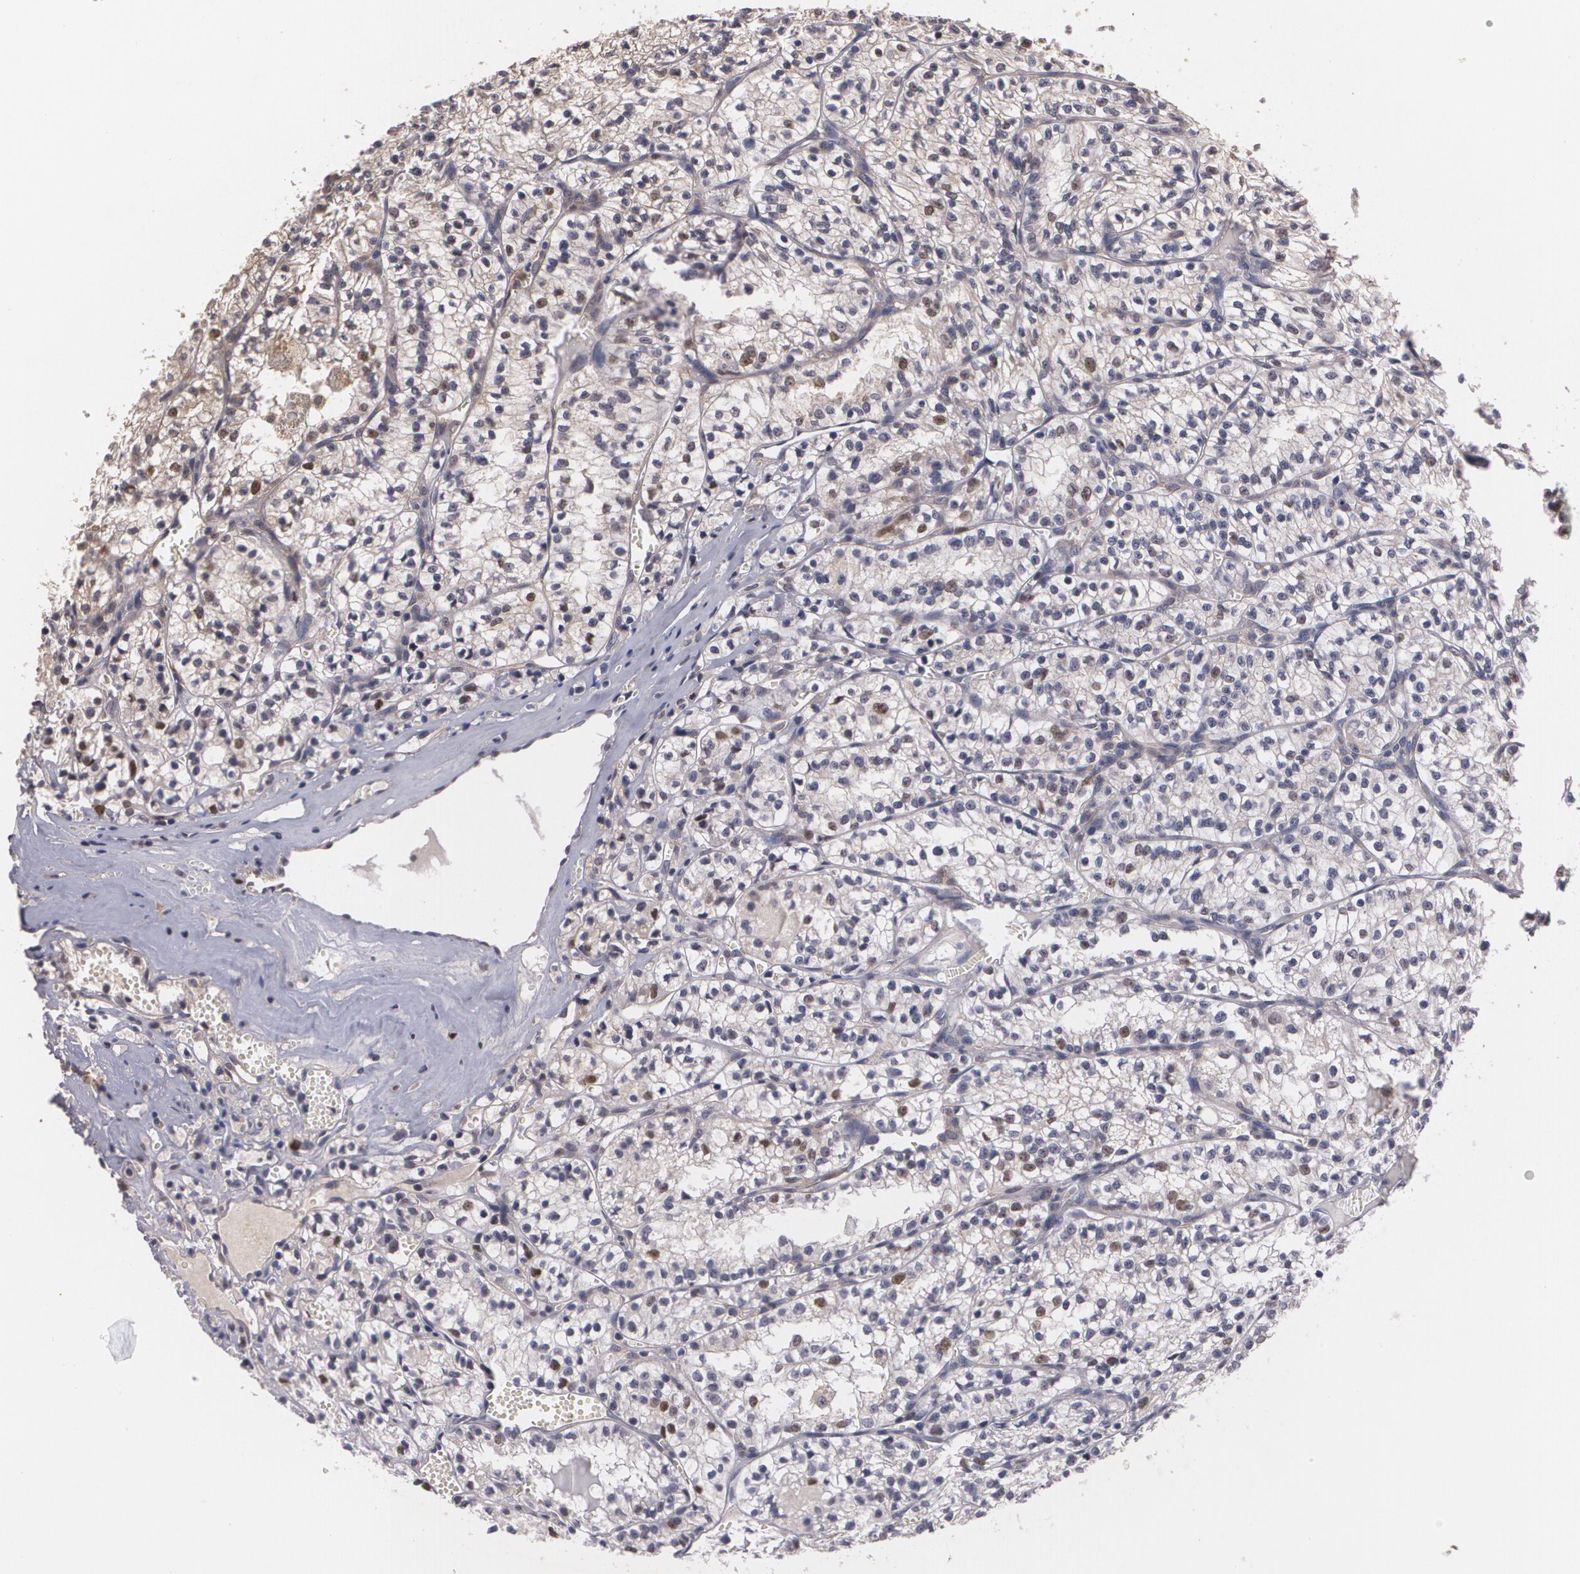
{"staining": {"intensity": "moderate", "quantity": "<25%", "location": "nuclear"}, "tissue": "renal cancer", "cell_type": "Tumor cells", "image_type": "cancer", "snomed": [{"axis": "morphology", "description": "Adenocarcinoma, NOS"}, {"axis": "topography", "description": "Kidney"}], "caption": "Renal cancer (adenocarcinoma) tissue displays moderate nuclear staining in about <25% of tumor cells, visualized by immunohistochemistry.", "gene": "BRCA1", "patient": {"sex": "male", "age": 61}}